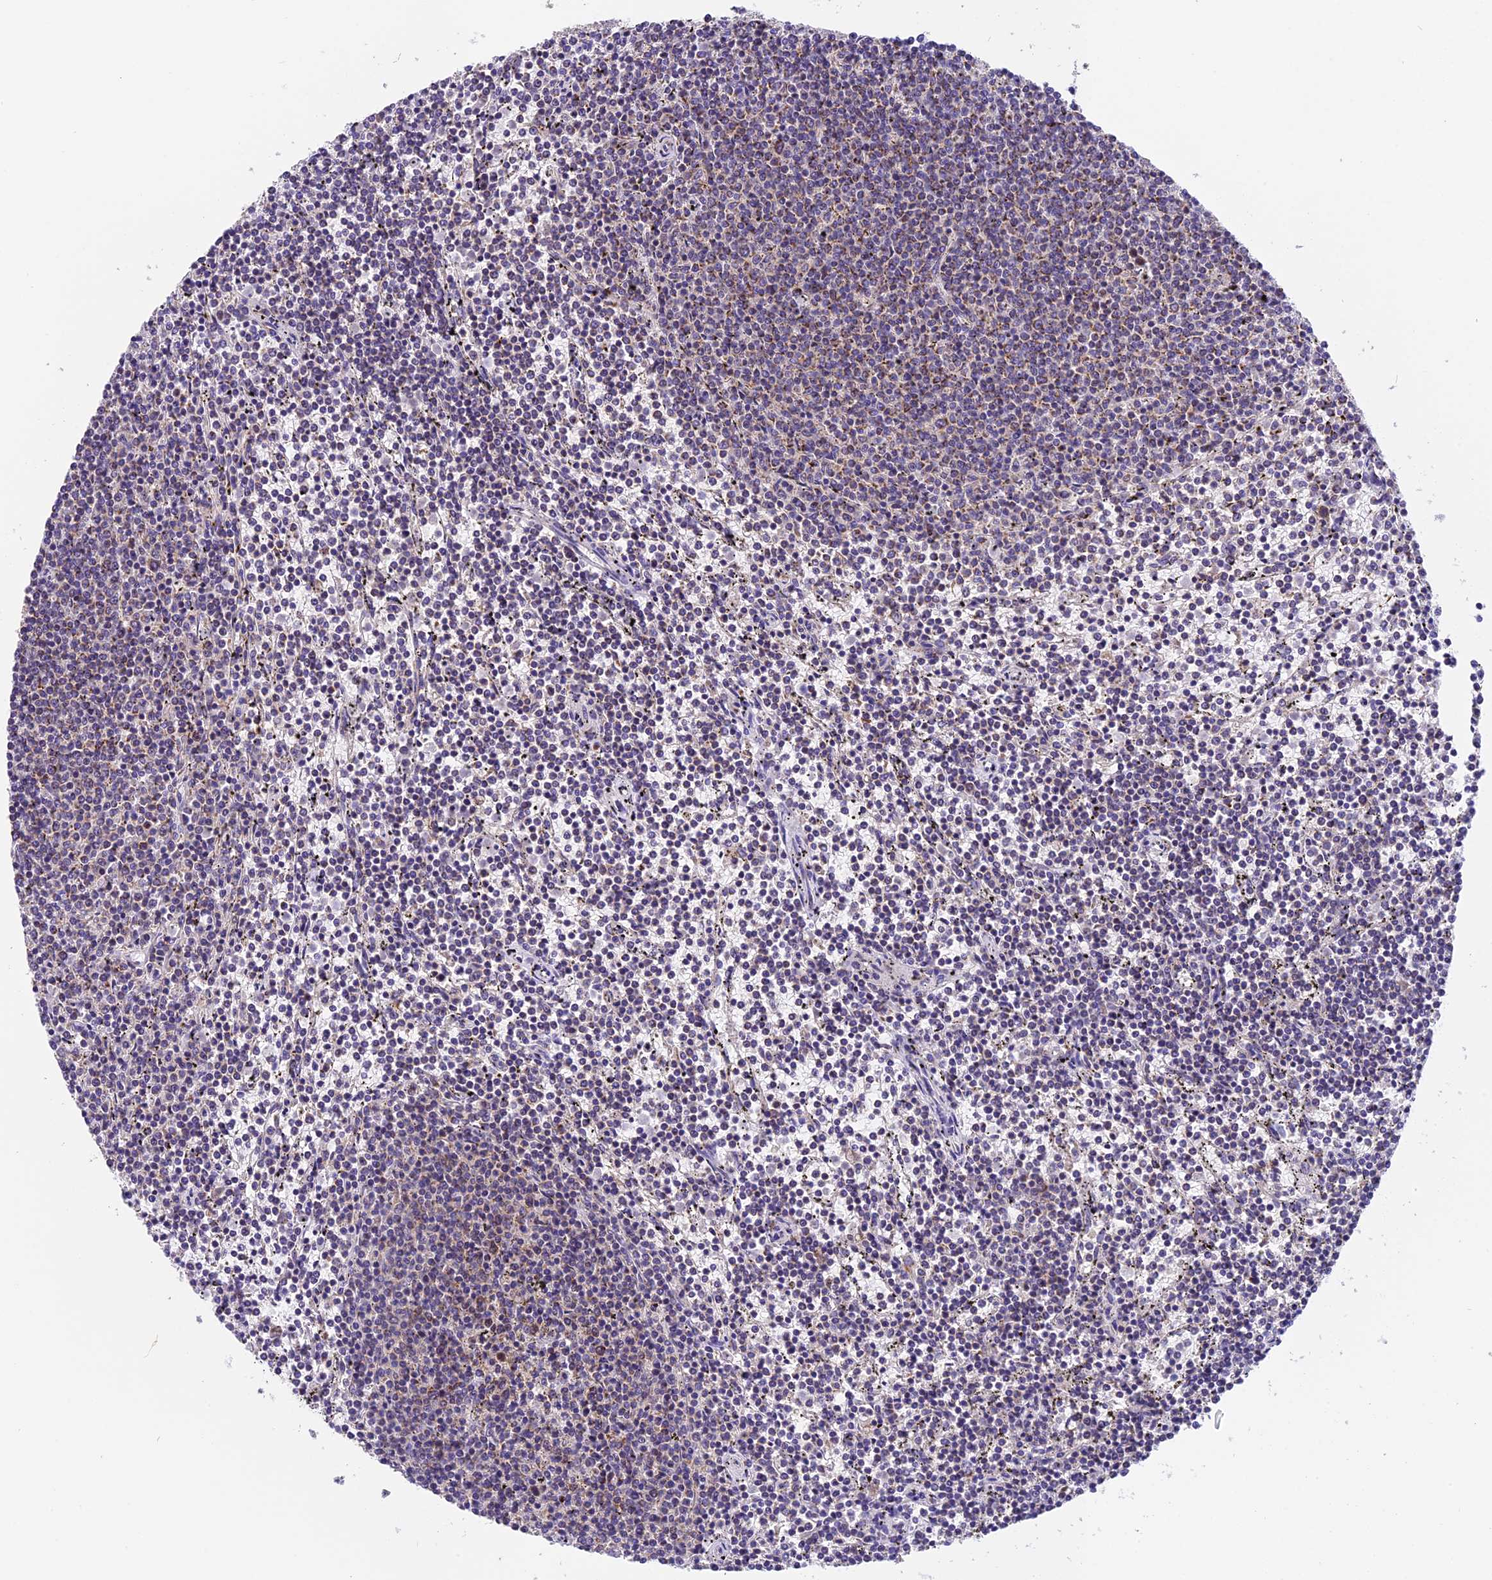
{"staining": {"intensity": "negative", "quantity": "none", "location": "none"}, "tissue": "lymphoma", "cell_type": "Tumor cells", "image_type": "cancer", "snomed": [{"axis": "morphology", "description": "Malignant lymphoma, non-Hodgkin's type, Low grade"}, {"axis": "topography", "description": "Spleen"}], "caption": "Immunohistochemistry micrograph of neoplastic tissue: human lymphoma stained with DAB shows no significant protein positivity in tumor cells.", "gene": "MGME1", "patient": {"sex": "female", "age": 50}}